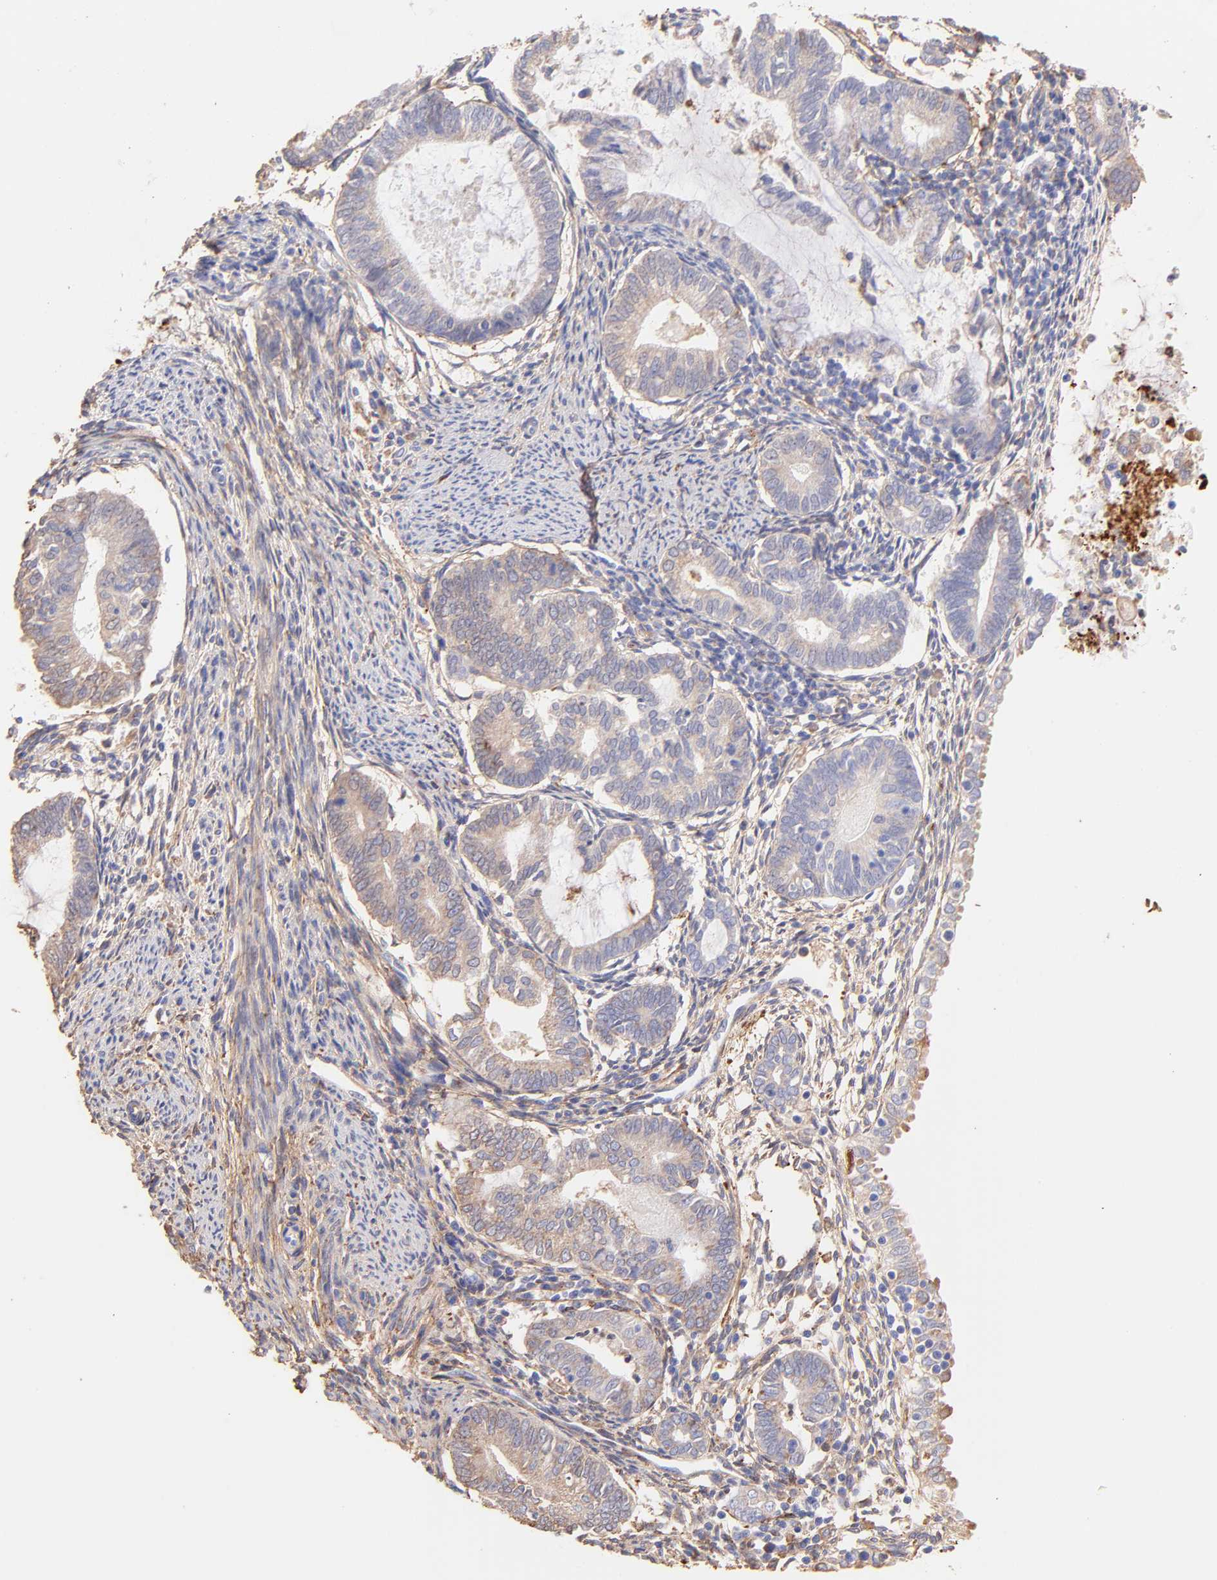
{"staining": {"intensity": "moderate", "quantity": "25%-75%", "location": "cytoplasmic/membranous"}, "tissue": "endometrial cancer", "cell_type": "Tumor cells", "image_type": "cancer", "snomed": [{"axis": "morphology", "description": "Adenocarcinoma, NOS"}, {"axis": "topography", "description": "Endometrium"}], "caption": "The histopathology image shows immunohistochemical staining of endometrial cancer (adenocarcinoma). There is moderate cytoplasmic/membranous positivity is seen in about 25%-75% of tumor cells. Immunohistochemistry stains the protein in brown and the nuclei are stained blue.", "gene": "BGN", "patient": {"sex": "female", "age": 63}}